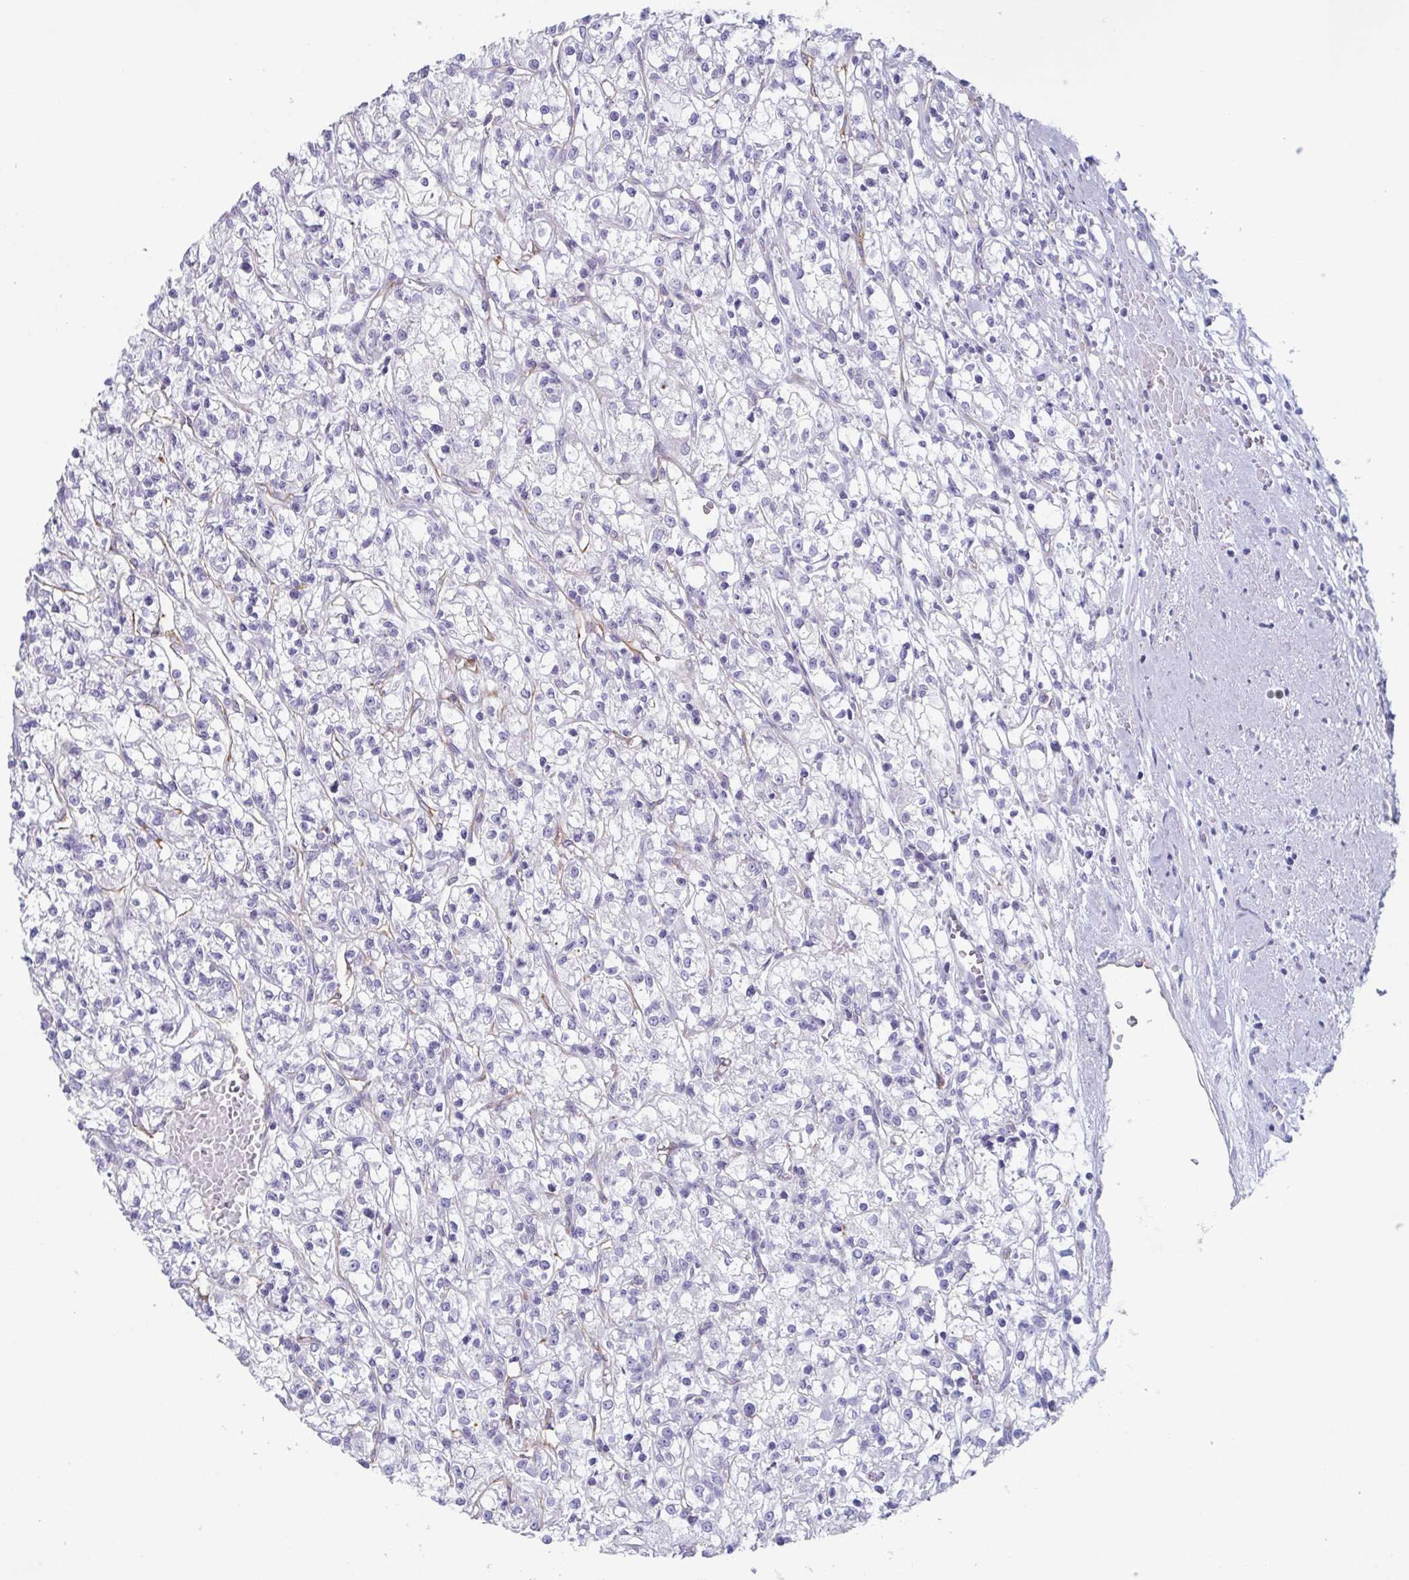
{"staining": {"intensity": "negative", "quantity": "none", "location": "none"}, "tissue": "renal cancer", "cell_type": "Tumor cells", "image_type": "cancer", "snomed": [{"axis": "morphology", "description": "Adenocarcinoma, NOS"}, {"axis": "topography", "description": "Kidney"}], "caption": "A photomicrograph of renal cancer stained for a protein exhibits no brown staining in tumor cells.", "gene": "LYRM2", "patient": {"sex": "female", "age": 59}}